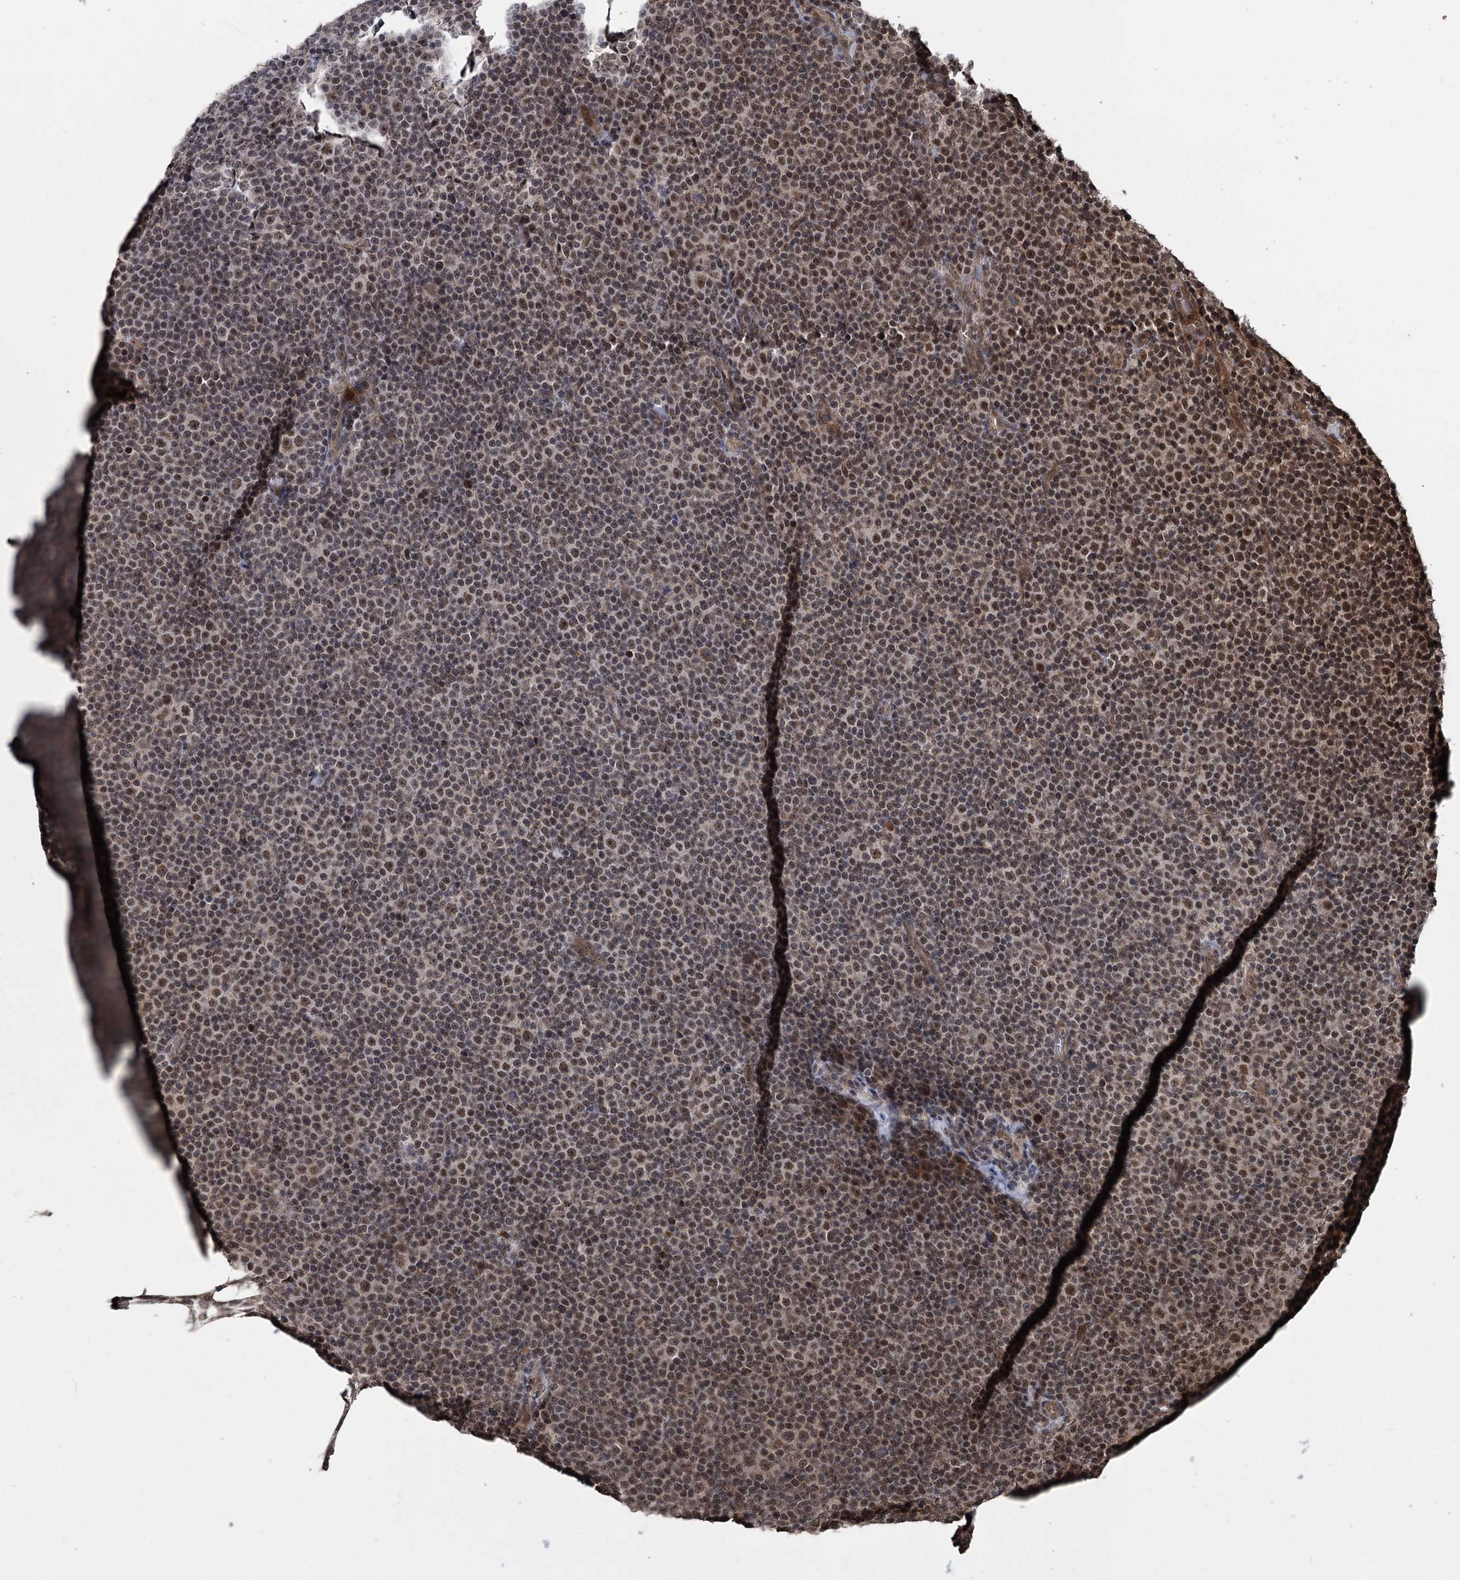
{"staining": {"intensity": "moderate", "quantity": "25%-75%", "location": "nuclear"}, "tissue": "lymphoma", "cell_type": "Tumor cells", "image_type": "cancer", "snomed": [{"axis": "morphology", "description": "Malignant lymphoma, non-Hodgkin's type, Low grade"}, {"axis": "topography", "description": "Lymph node"}], "caption": "There is medium levels of moderate nuclear expression in tumor cells of malignant lymphoma, non-Hodgkin's type (low-grade), as demonstrated by immunohistochemical staining (brown color).", "gene": "KANSL2", "patient": {"sex": "female", "age": 67}}